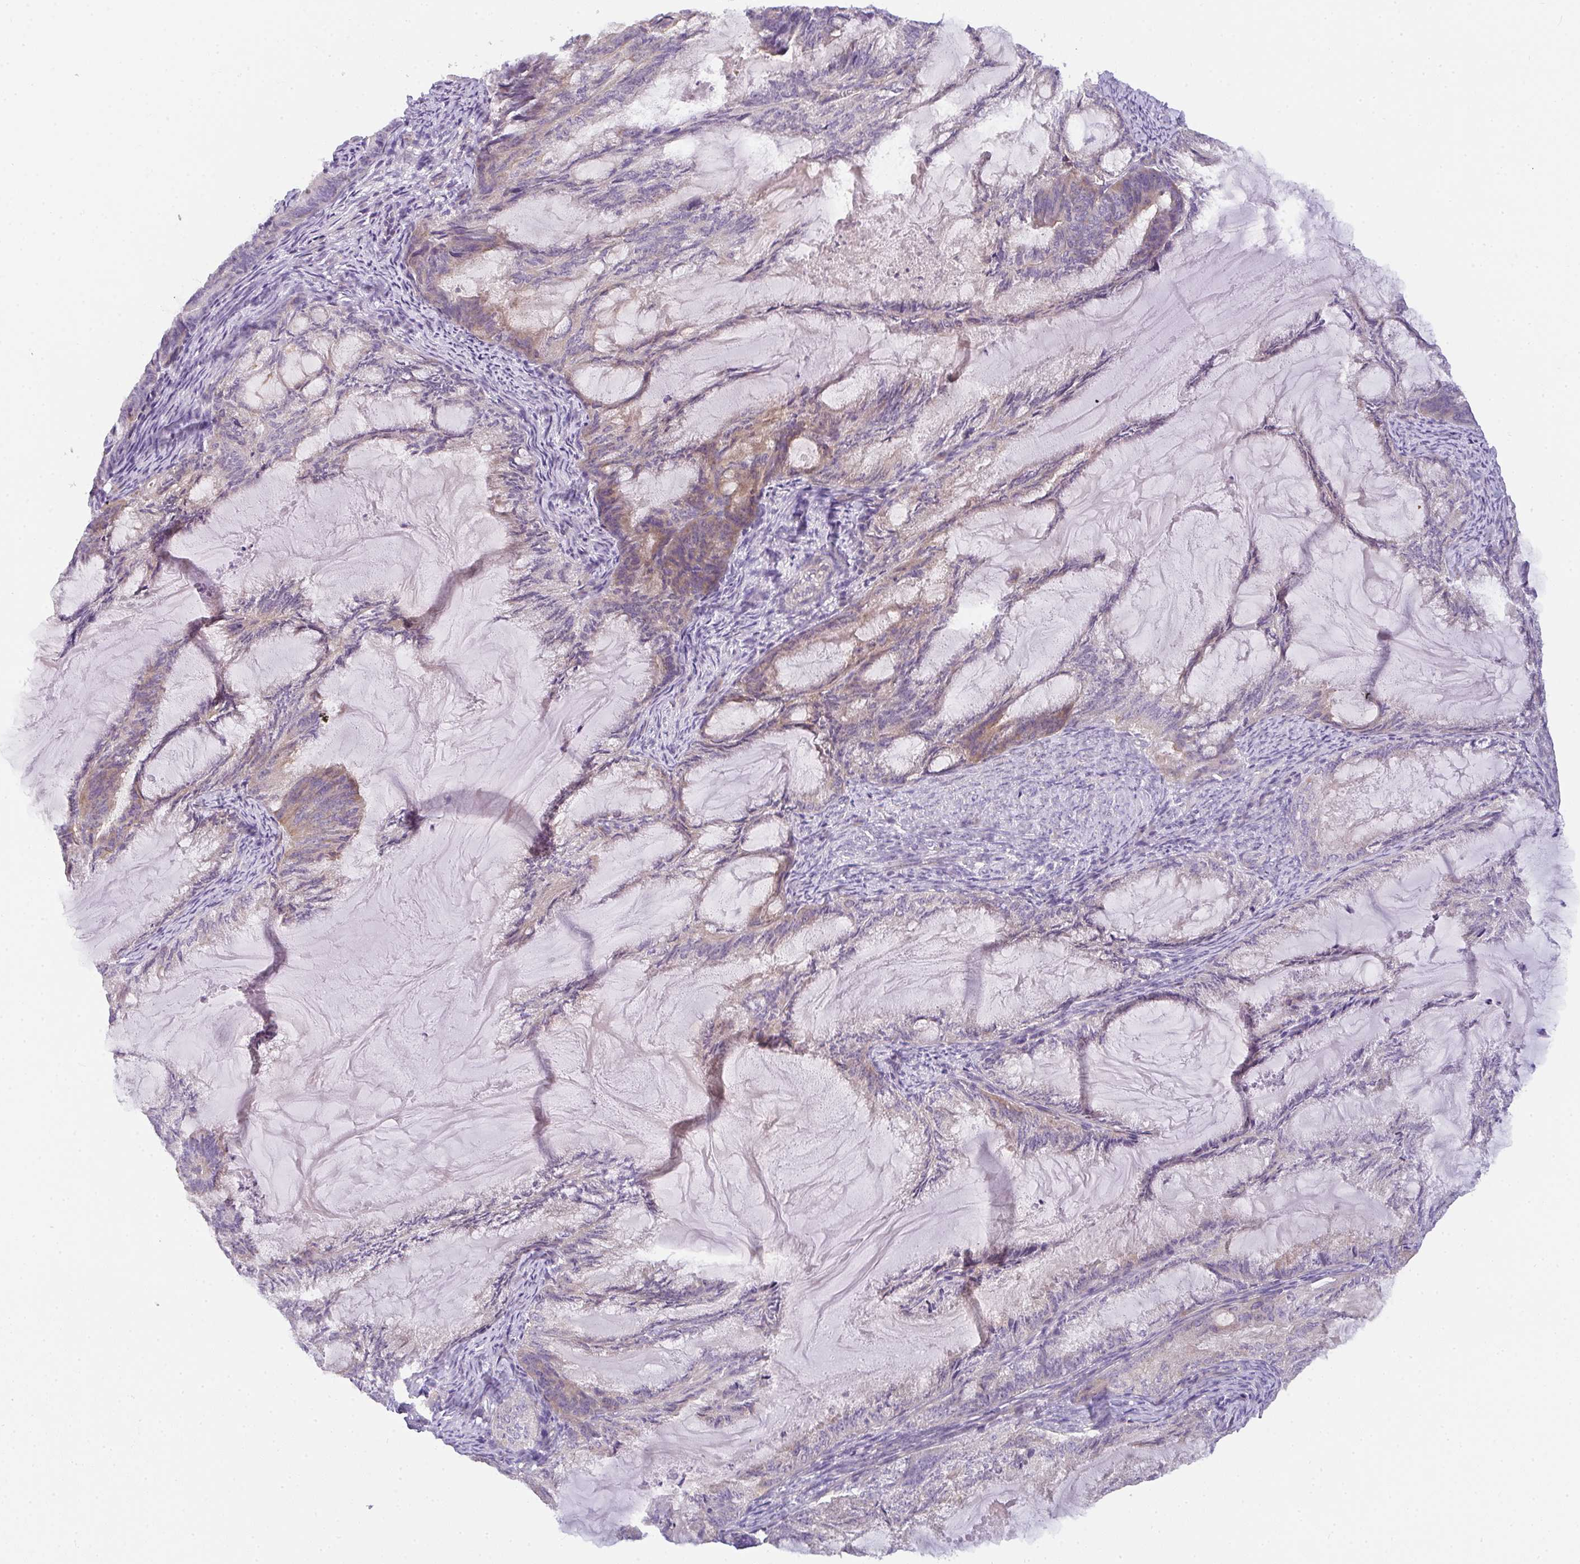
{"staining": {"intensity": "moderate", "quantity": "<25%", "location": "cytoplasmic/membranous"}, "tissue": "endometrial cancer", "cell_type": "Tumor cells", "image_type": "cancer", "snomed": [{"axis": "morphology", "description": "Adenocarcinoma, NOS"}, {"axis": "topography", "description": "Endometrium"}], "caption": "Adenocarcinoma (endometrial) stained with DAB (3,3'-diaminobenzidine) IHC reveals low levels of moderate cytoplasmic/membranous positivity in about <25% of tumor cells.", "gene": "FILIP1", "patient": {"sex": "female", "age": 86}}